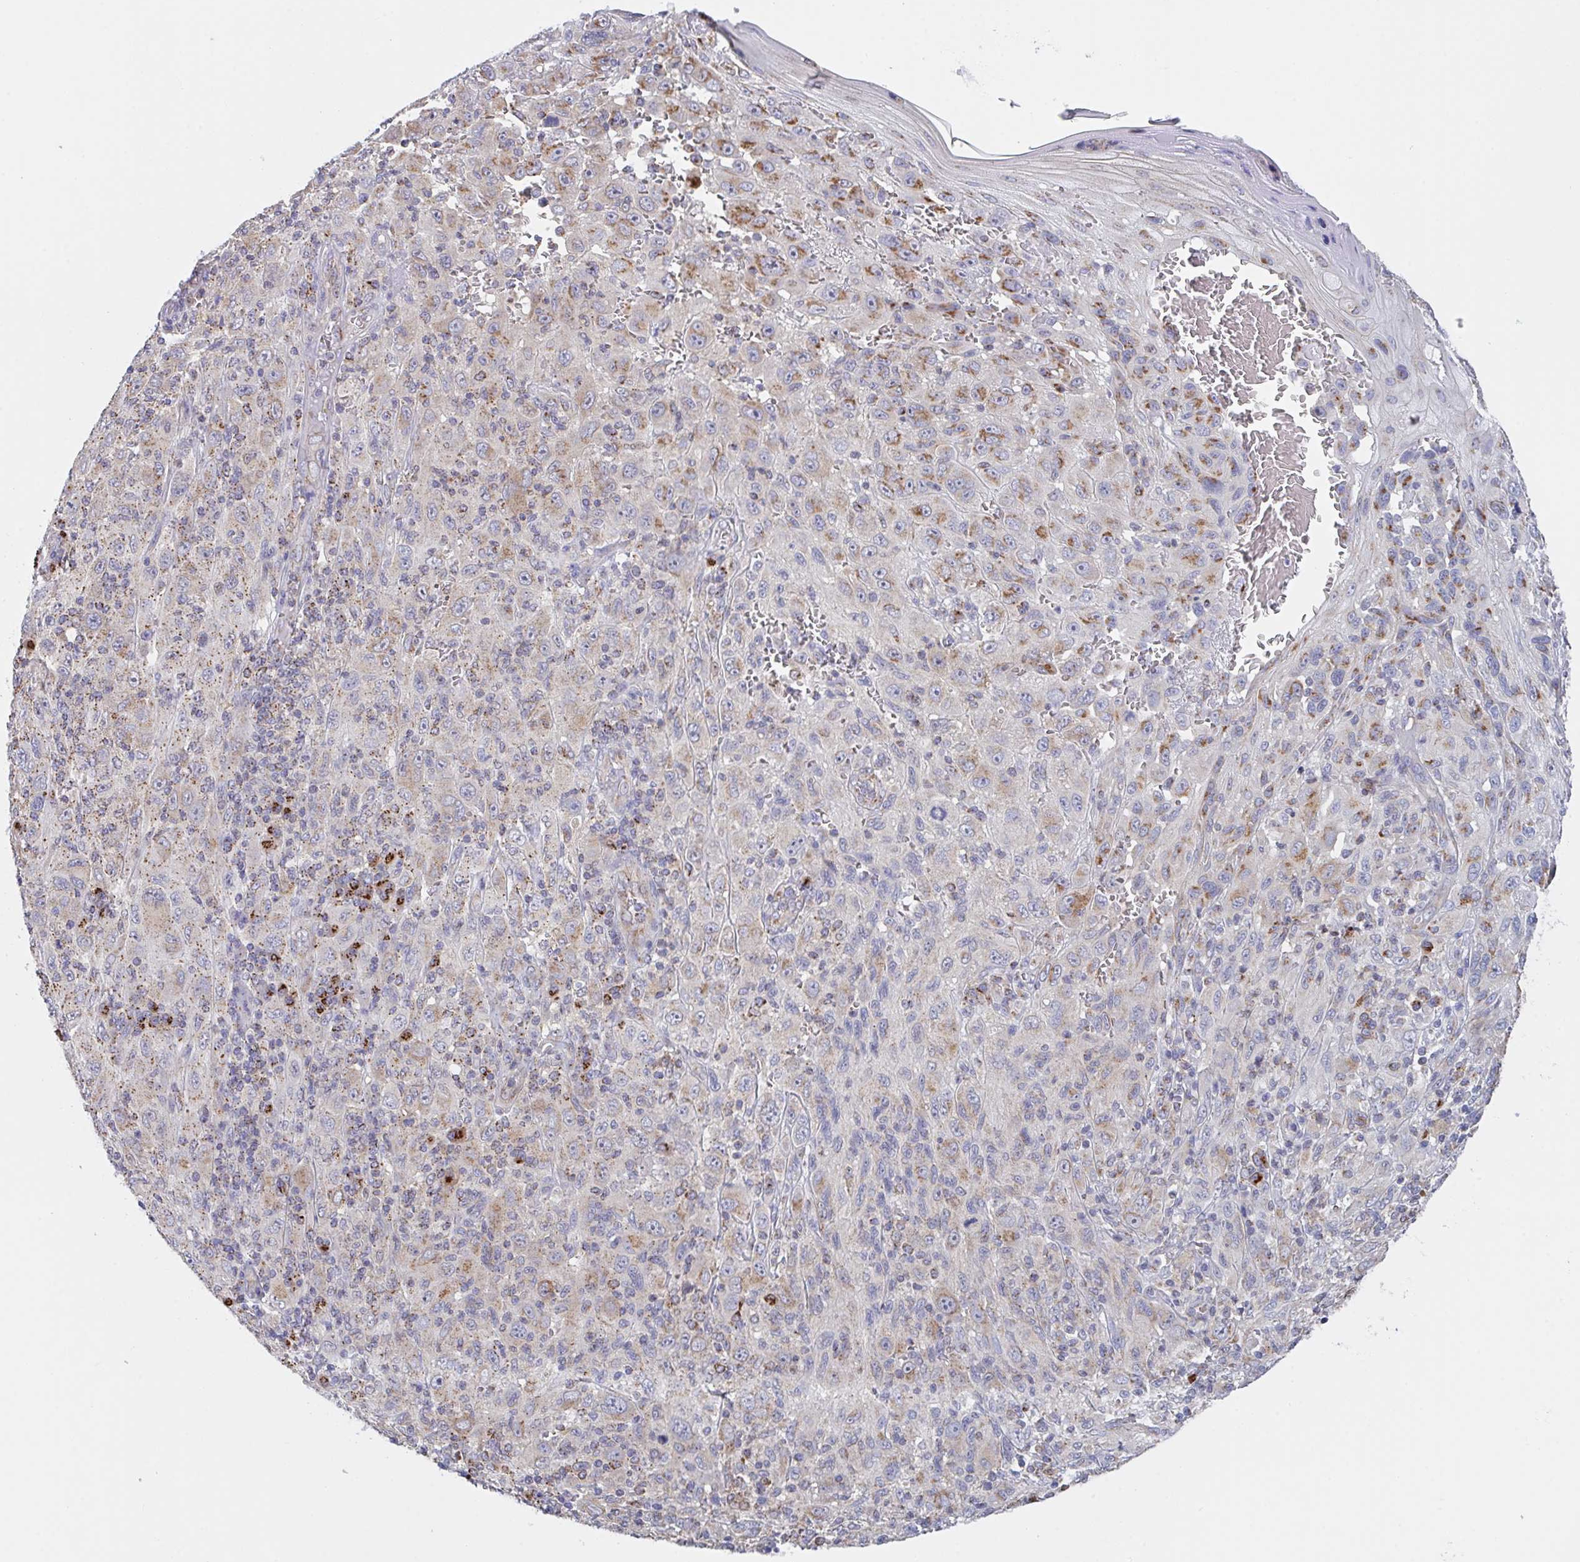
{"staining": {"intensity": "moderate", "quantity": "25%-75%", "location": "cytoplasmic/membranous"}, "tissue": "melanoma", "cell_type": "Tumor cells", "image_type": "cancer", "snomed": [{"axis": "morphology", "description": "Malignant melanoma, NOS"}, {"axis": "topography", "description": "Skin"}], "caption": "A brown stain labels moderate cytoplasmic/membranous expression of a protein in human melanoma tumor cells. (DAB (3,3'-diaminobenzidine) IHC, brown staining for protein, blue staining for nuclei).", "gene": "PROSER3", "patient": {"sex": "female", "age": 91}}